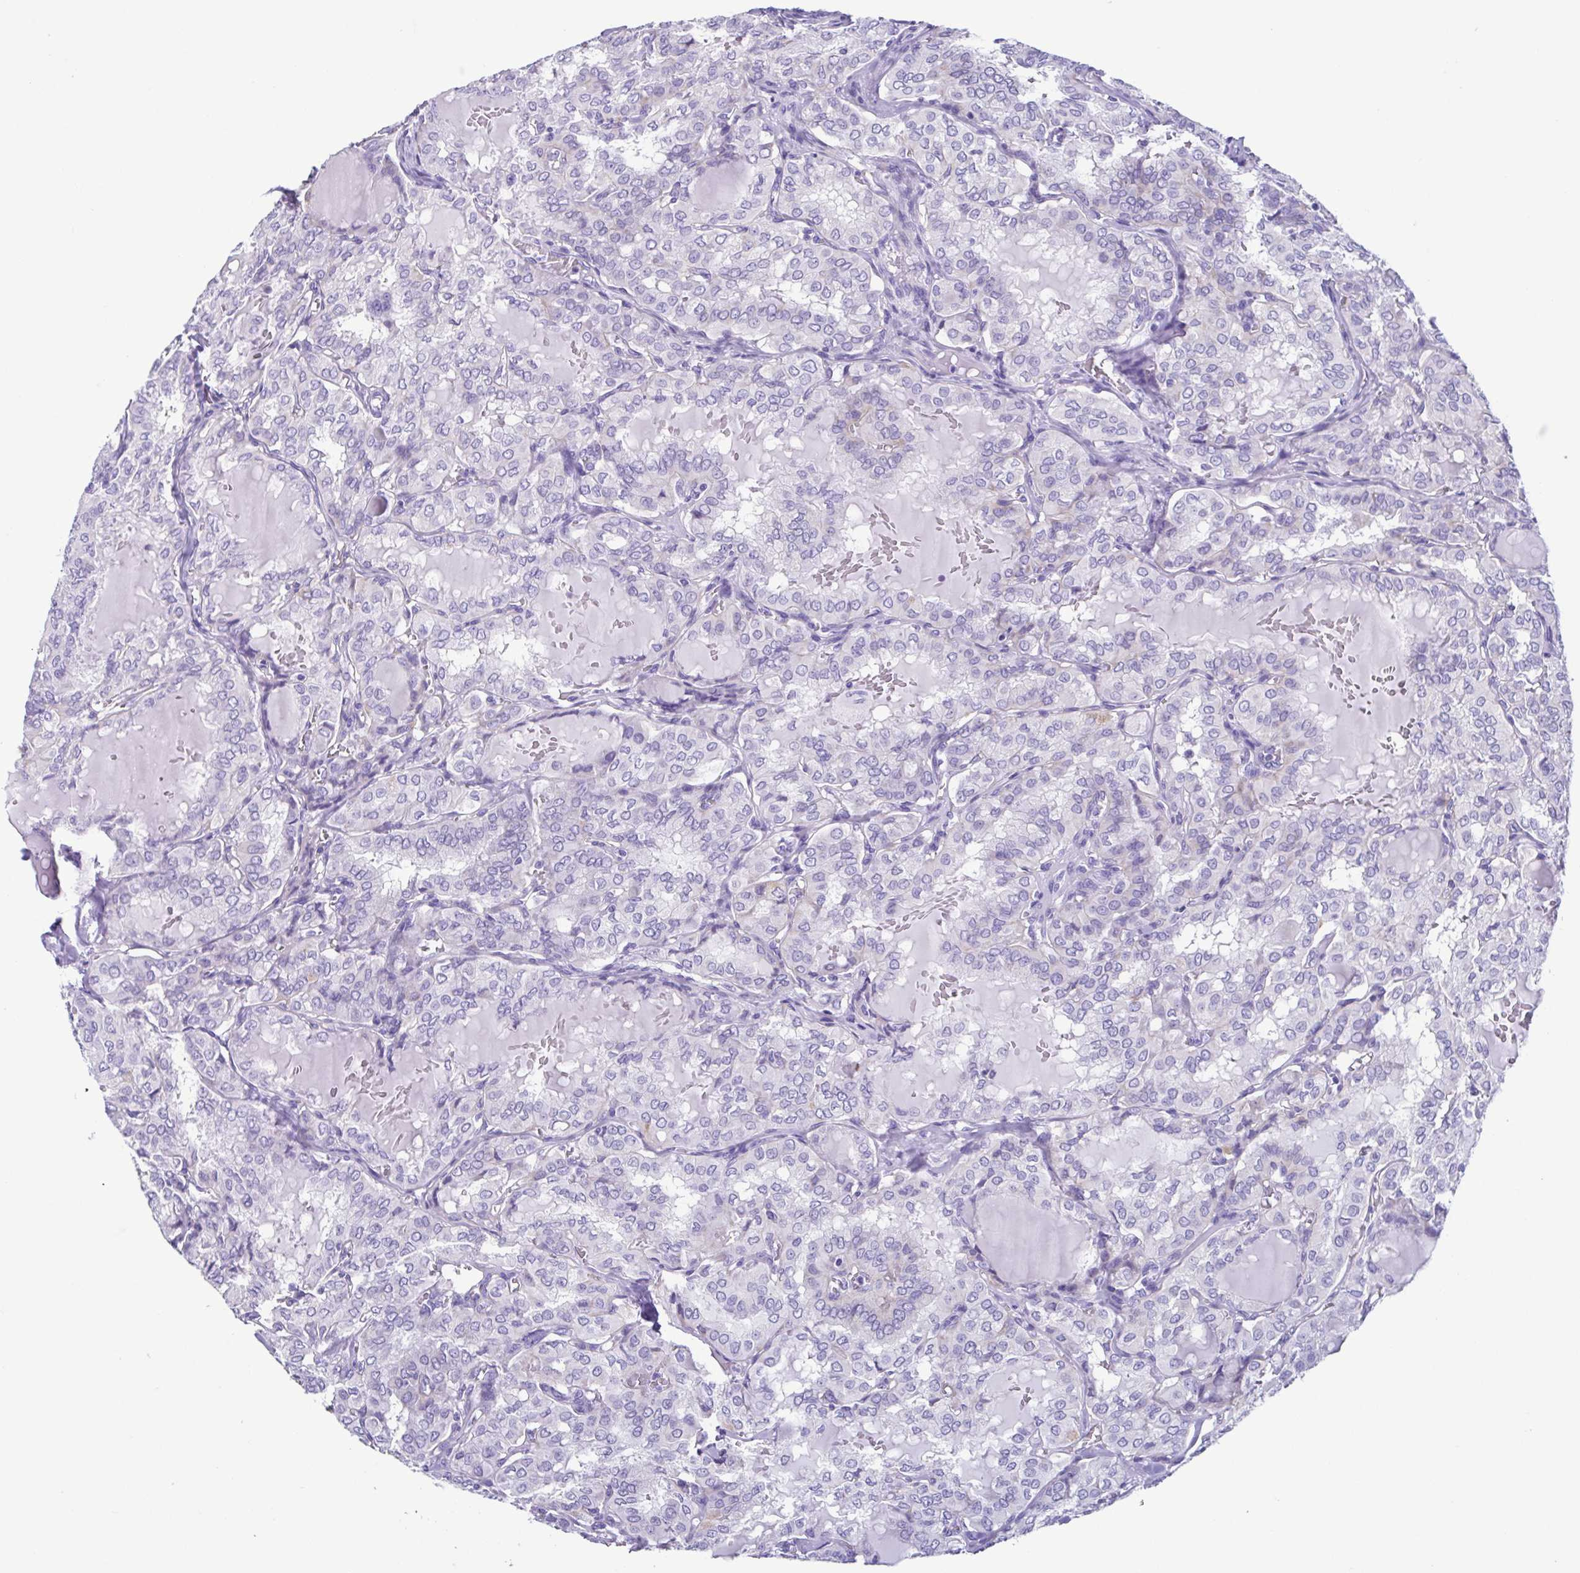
{"staining": {"intensity": "negative", "quantity": "none", "location": "none"}, "tissue": "thyroid cancer", "cell_type": "Tumor cells", "image_type": "cancer", "snomed": [{"axis": "morphology", "description": "Papillary adenocarcinoma, NOS"}, {"axis": "topography", "description": "Thyroid gland"}], "caption": "Micrograph shows no protein expression in tumor cells of papillary adenocarcinoma (thyroid) tissue.", "gene": "ACTRT3", "patient": {"sex": "male", "age": 20}}